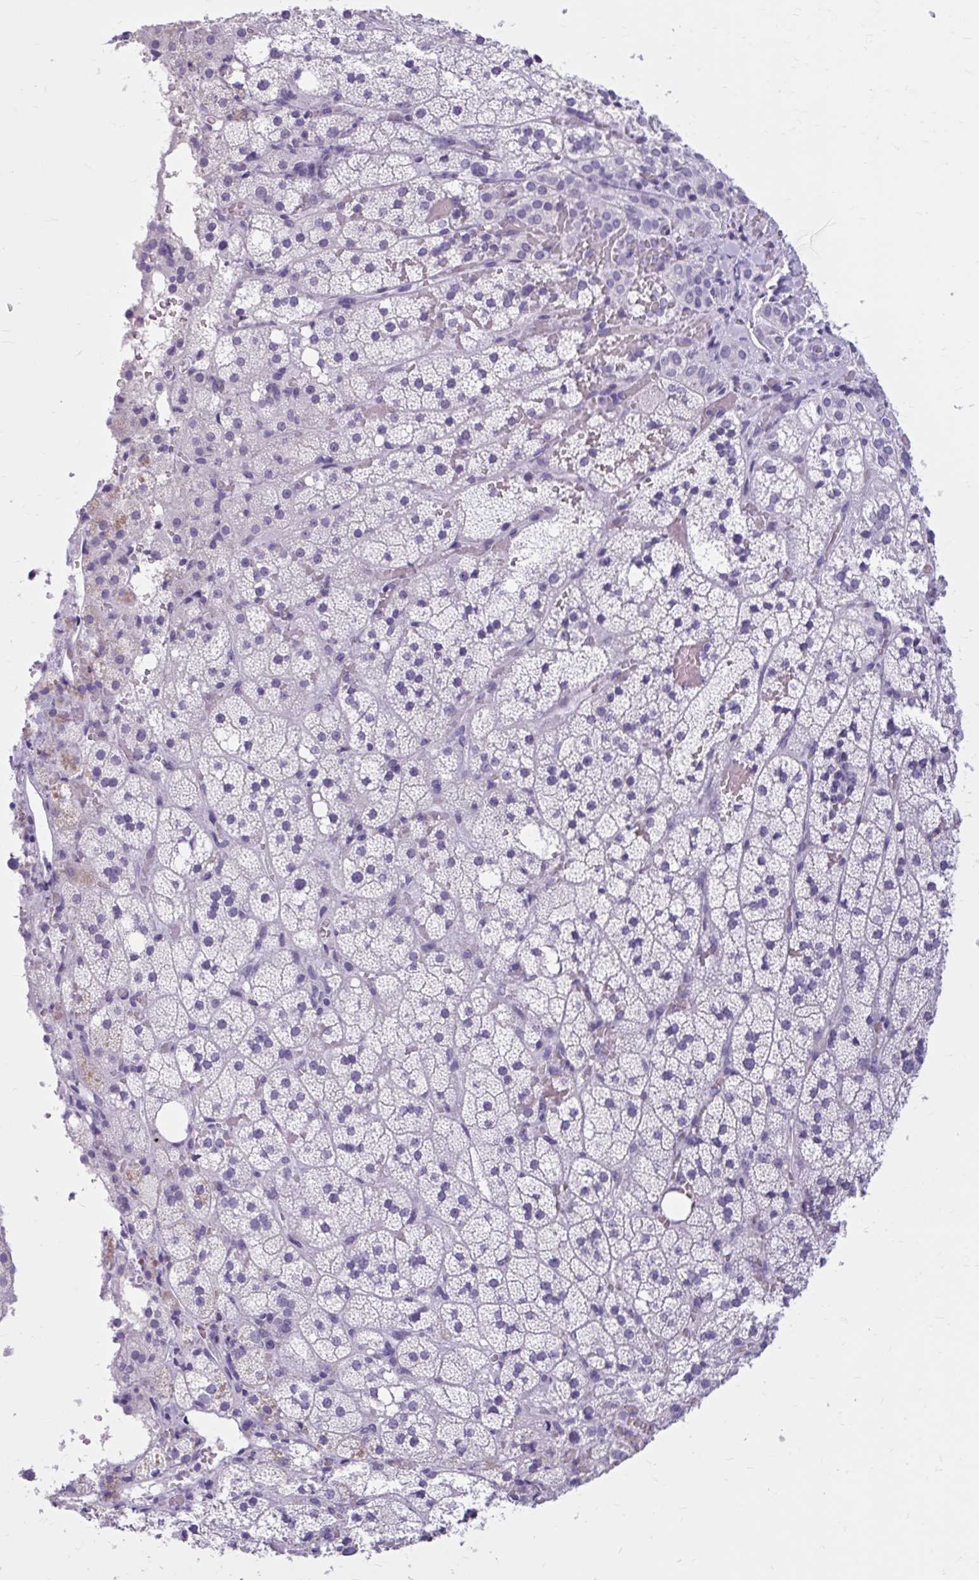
{"staining": {"intensity": "weak", "quantity": "<25%", "location": "cytoplasmic/membranous"}, "tissue": "adrenal gland", "cell_type": "Glandular cells", "image_type": "normal", "snomed": [{"axis": "morphology", "description": "Normal tissue, NOS"}, {"axis": "topography", "description": "Adrenal gland"}], "caption": "Immunohistochemistry (IHC) micrograph of unremarkable adrenal gland stained for a protein (brown), which shows no positivity in glandular cells.", "gene": "OR4B1", "patient": {"sex": "male", "age": 53}}